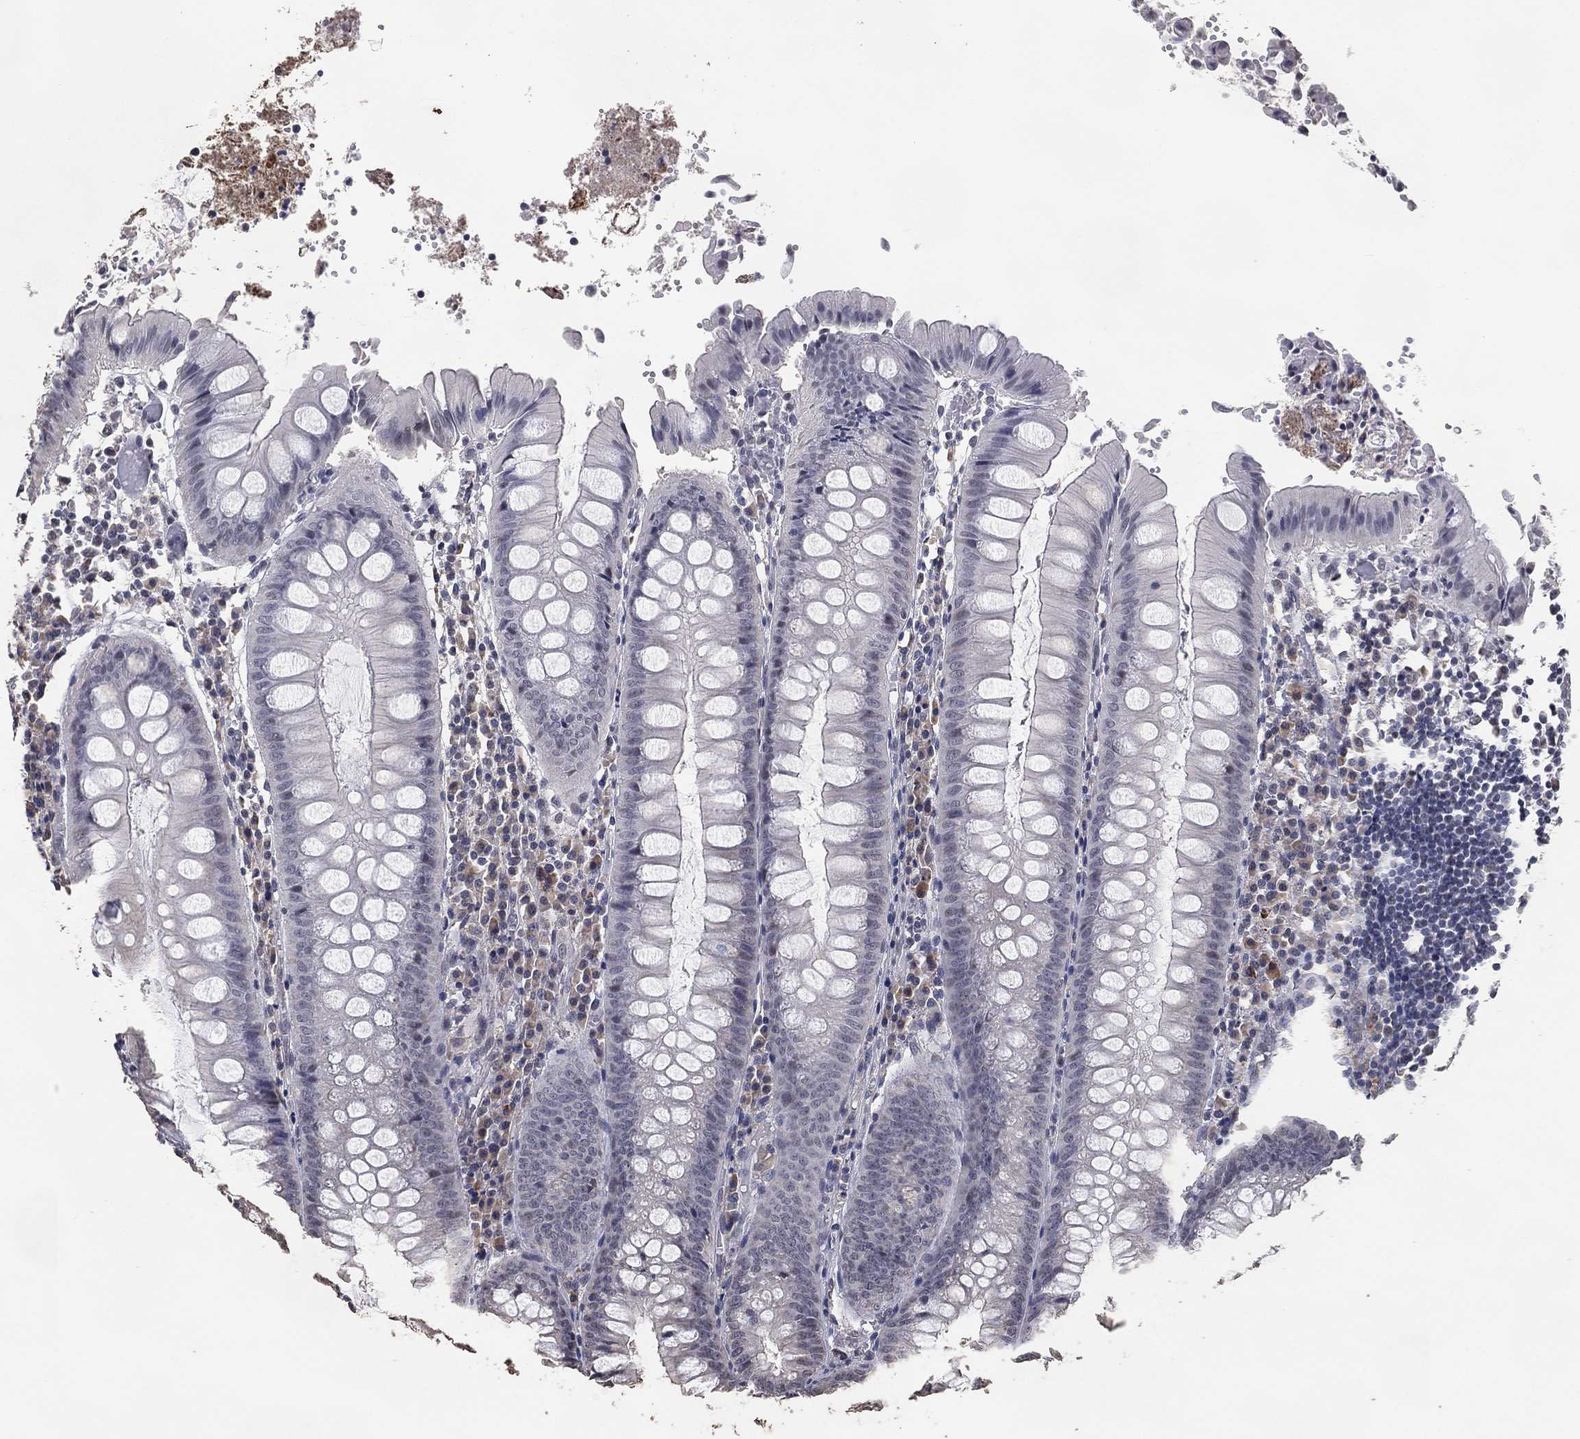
{"staining": {"intensity": "negative", "quantity": "none", "location": "none"}, "tissue": "appendix", "cell_type": "Glandular cells", "image_type": "normal", "snomed": [{"axis": "morphology", "description": "Normal tissue, NOS"}, {"axis": "morphology", "description": "Inflammation, NOS"}, {"axis": "topography", "description": "Appendix"}], "caption": "Immunohistochemical staining of unremarkable human appendix exhibits no significant positivity in glandular cells.", "gene": "DSG1", "patient": {"sex": "male", "age": 16}}